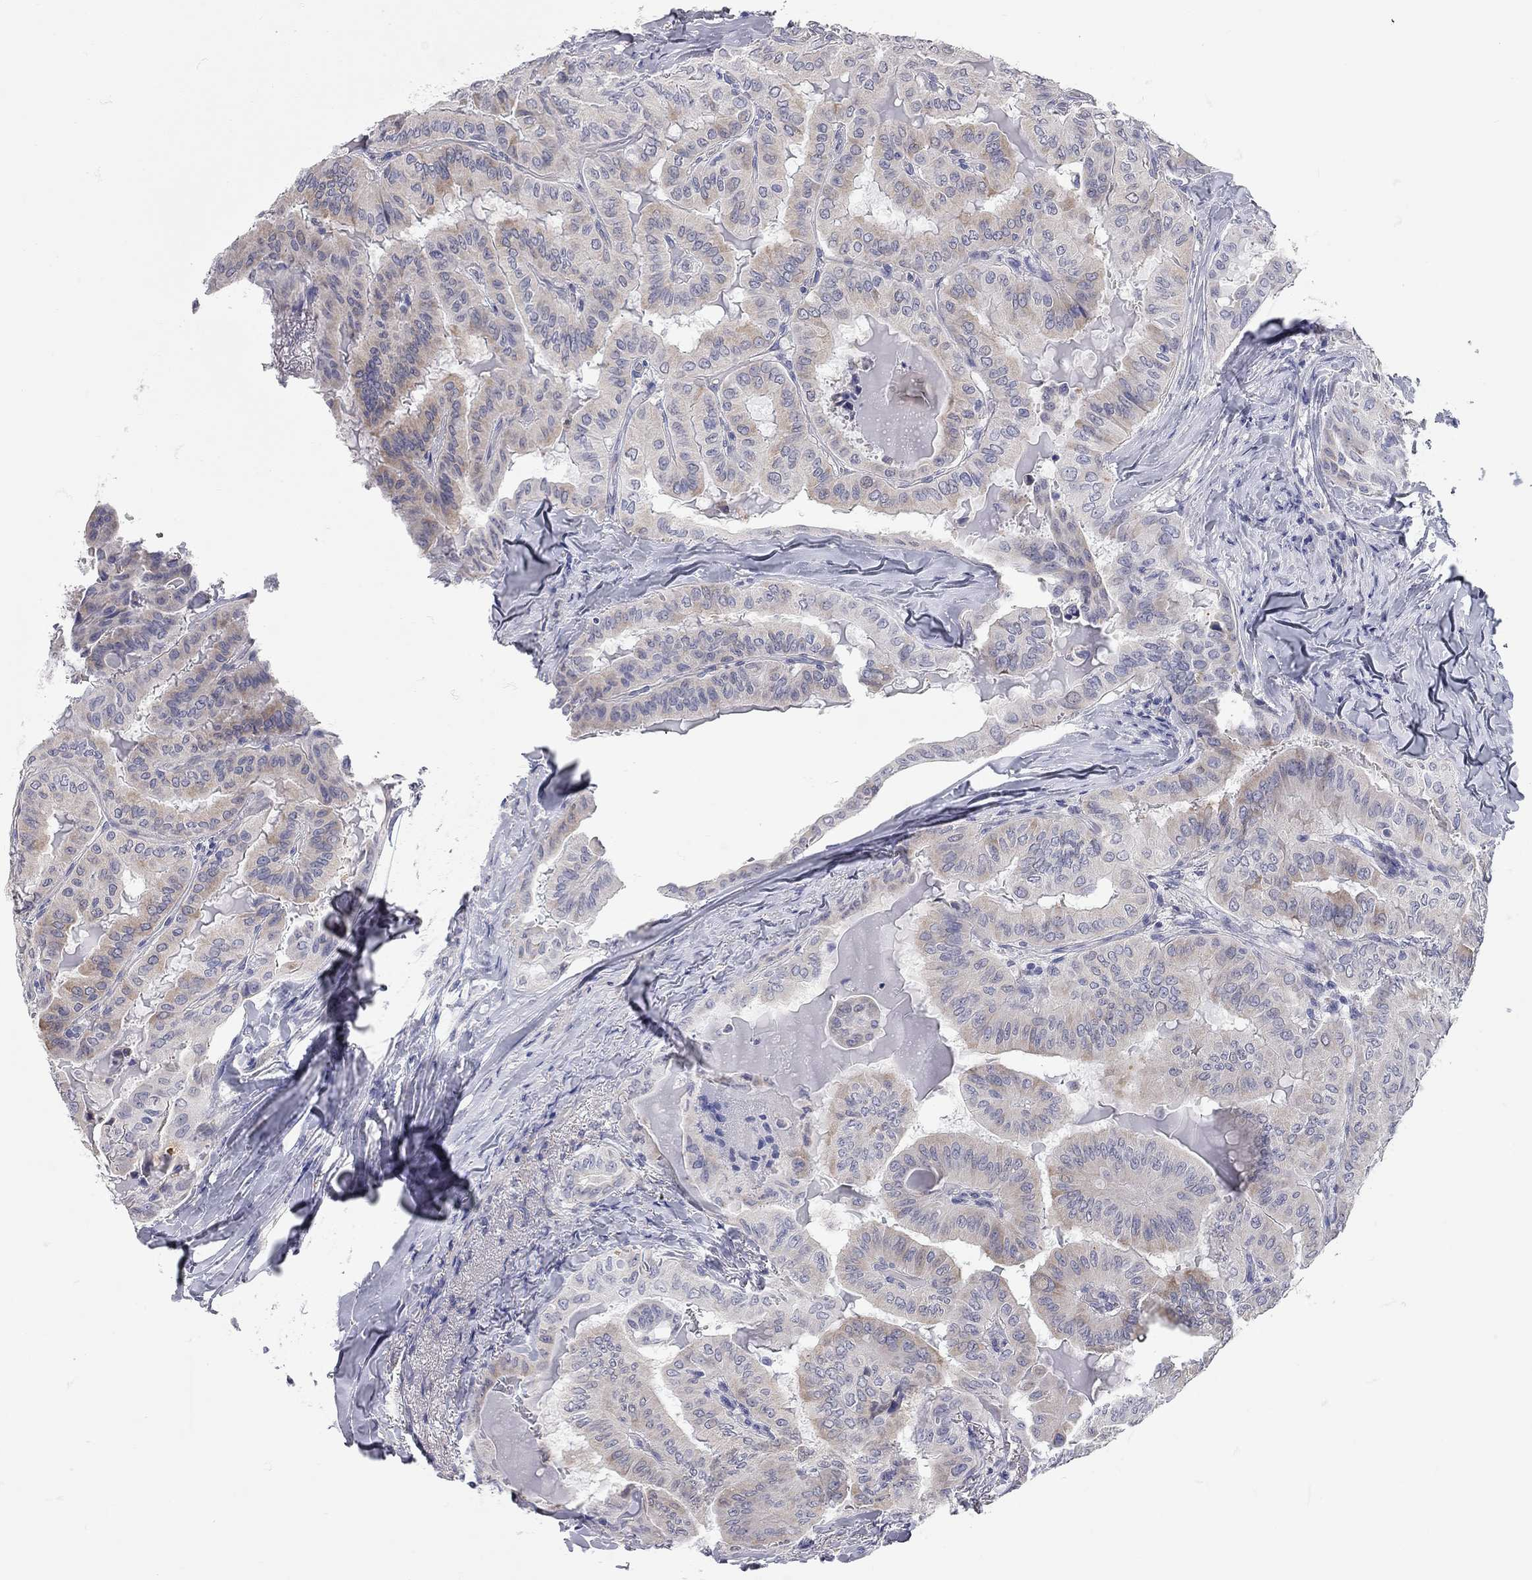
{"staining": {"intensity": "moderate", "quantity": "<25%", "location": "cytoplasmic/membranous"}, "tissue": "thyroid cancer", "cell_type": "Tumor cells", "image_type": "cancer", "snomed": [{"axis": "morphology", "description": "Papillary adenocarcinoma, NOS"}, {"axis": "topography", "description": "Thyroid gland"}], "caption": "Papillary adenocarcinoma (thyroid) stained for a protein (brown) reveals moderate cytoplasmic/membranous positive staining in approximately <25% of tumor cells.", "gene": "XAGE2", "patient": {"sex": "female", "age": 68}}